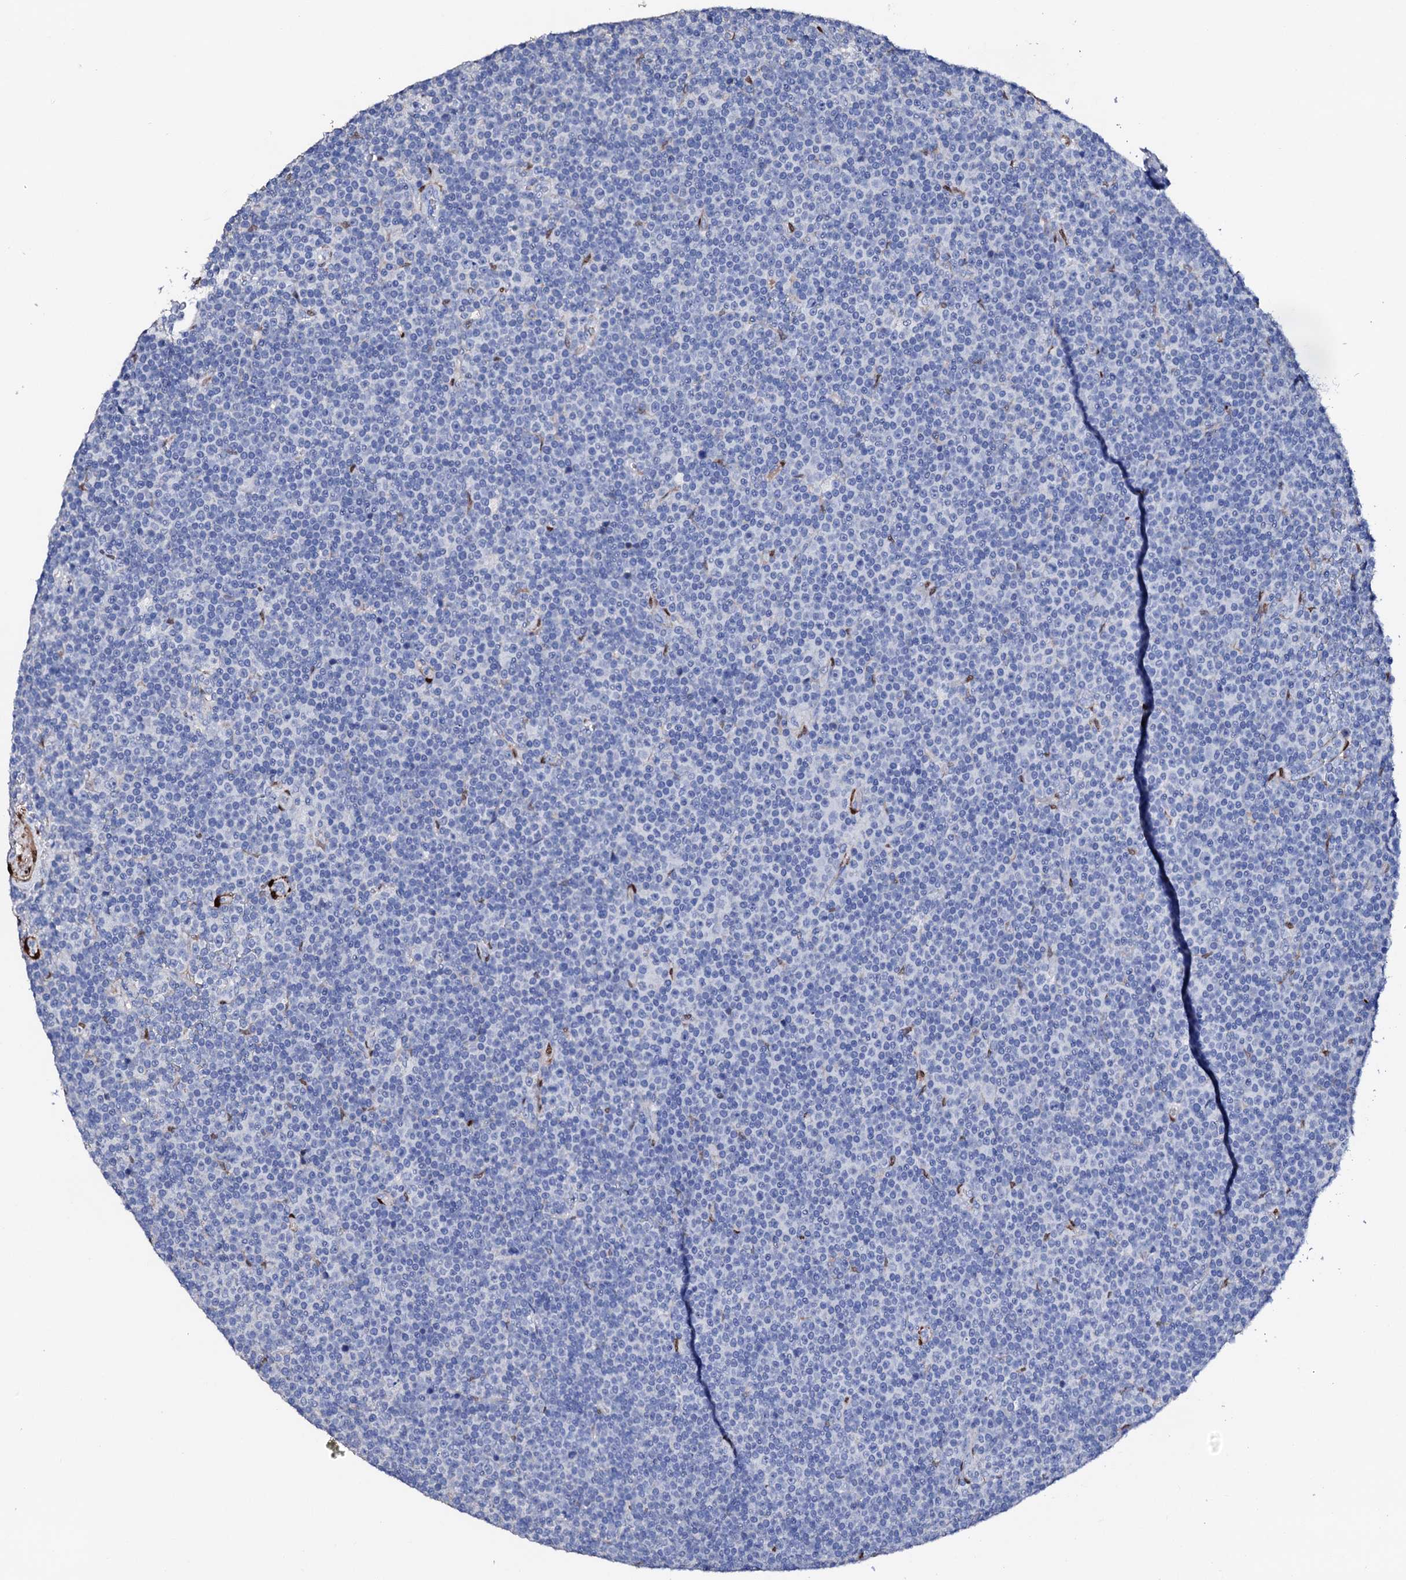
{"staining": {"intensity": "negative", "quantity": "none", "location": "none"}, "tissue": "lymphoma", "cell_type": "Tumor cells", "image_type": "cancer", "snomed": [{"axis": "morphology", "description": "Malignant lymphoma, non-Hodgkin's type, Low grade"}, {"axis": "topography", "description": "Lymph node"}], "caption": "Lymphoma was stained to show a protein in brown. There is no significant staining in tumor cells. The staining is performed using DAB (3,3'-diaminobenzidine) brown chromogen with nuclei counter-stained in using hematoxylin.", "gene": "NRIP2", "patient": {"sex": "female", "age": 67}}